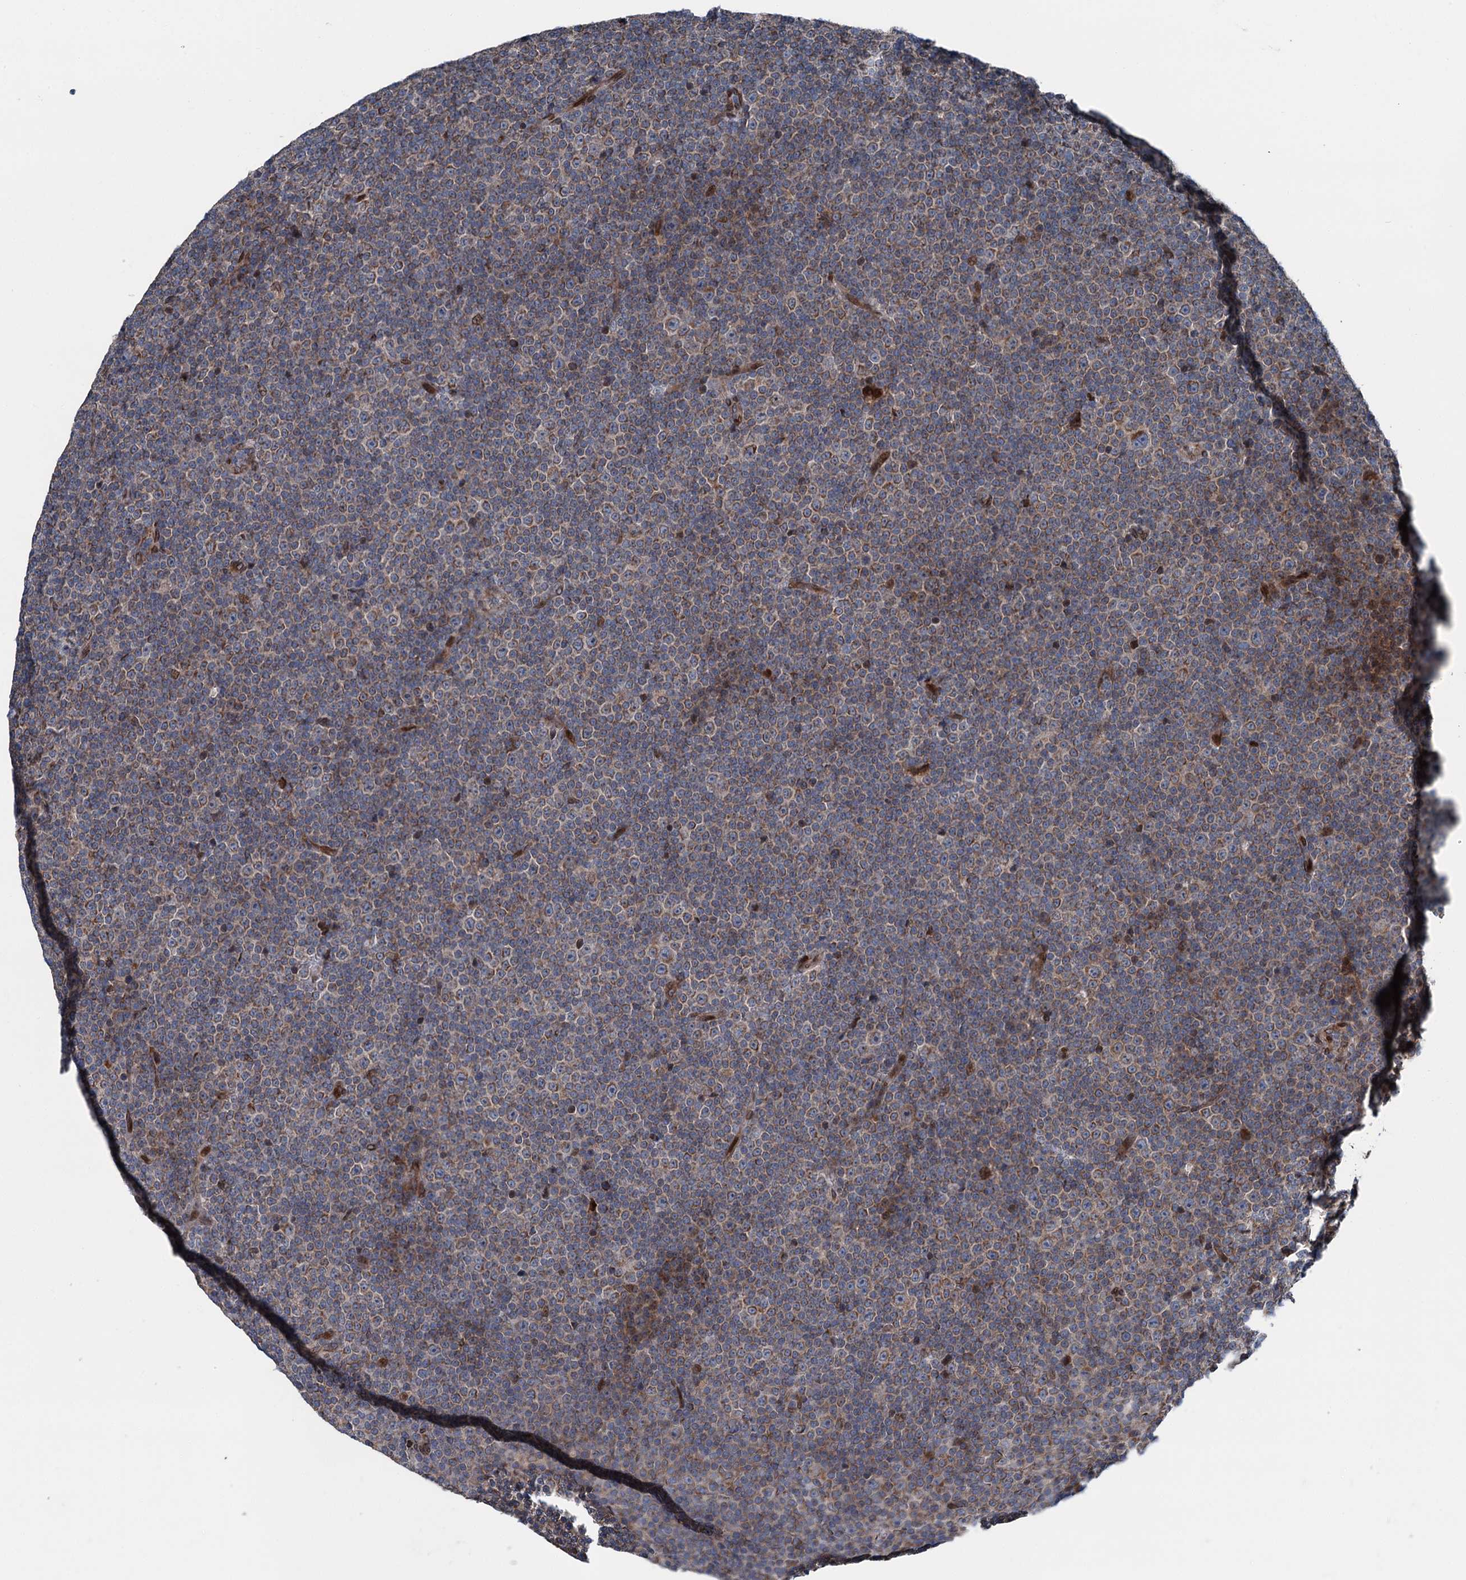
{"staining": {"intensity": "moderate", "quantity": ">75%", "location": "cytoplasmic/membranous"}, "tissue": "lymphoma", "cell_type": "Tumor cells", "image_type": "cancer", "snomed": [{"axis": "morphology", "description": "Malignant lymphoma, non-Hodgkin's type, Low grade"}, {"axis": "topography", "description": "Lymph node"}], "caption": "Approximately >75% of tumor cells in human lymphoma display moderate cytoplasmic/membranous protein positivity as visualized by brown immunohistochemical staining.", "gene": "MRPL14", "patient": {"sex": "female", "age": 67}}